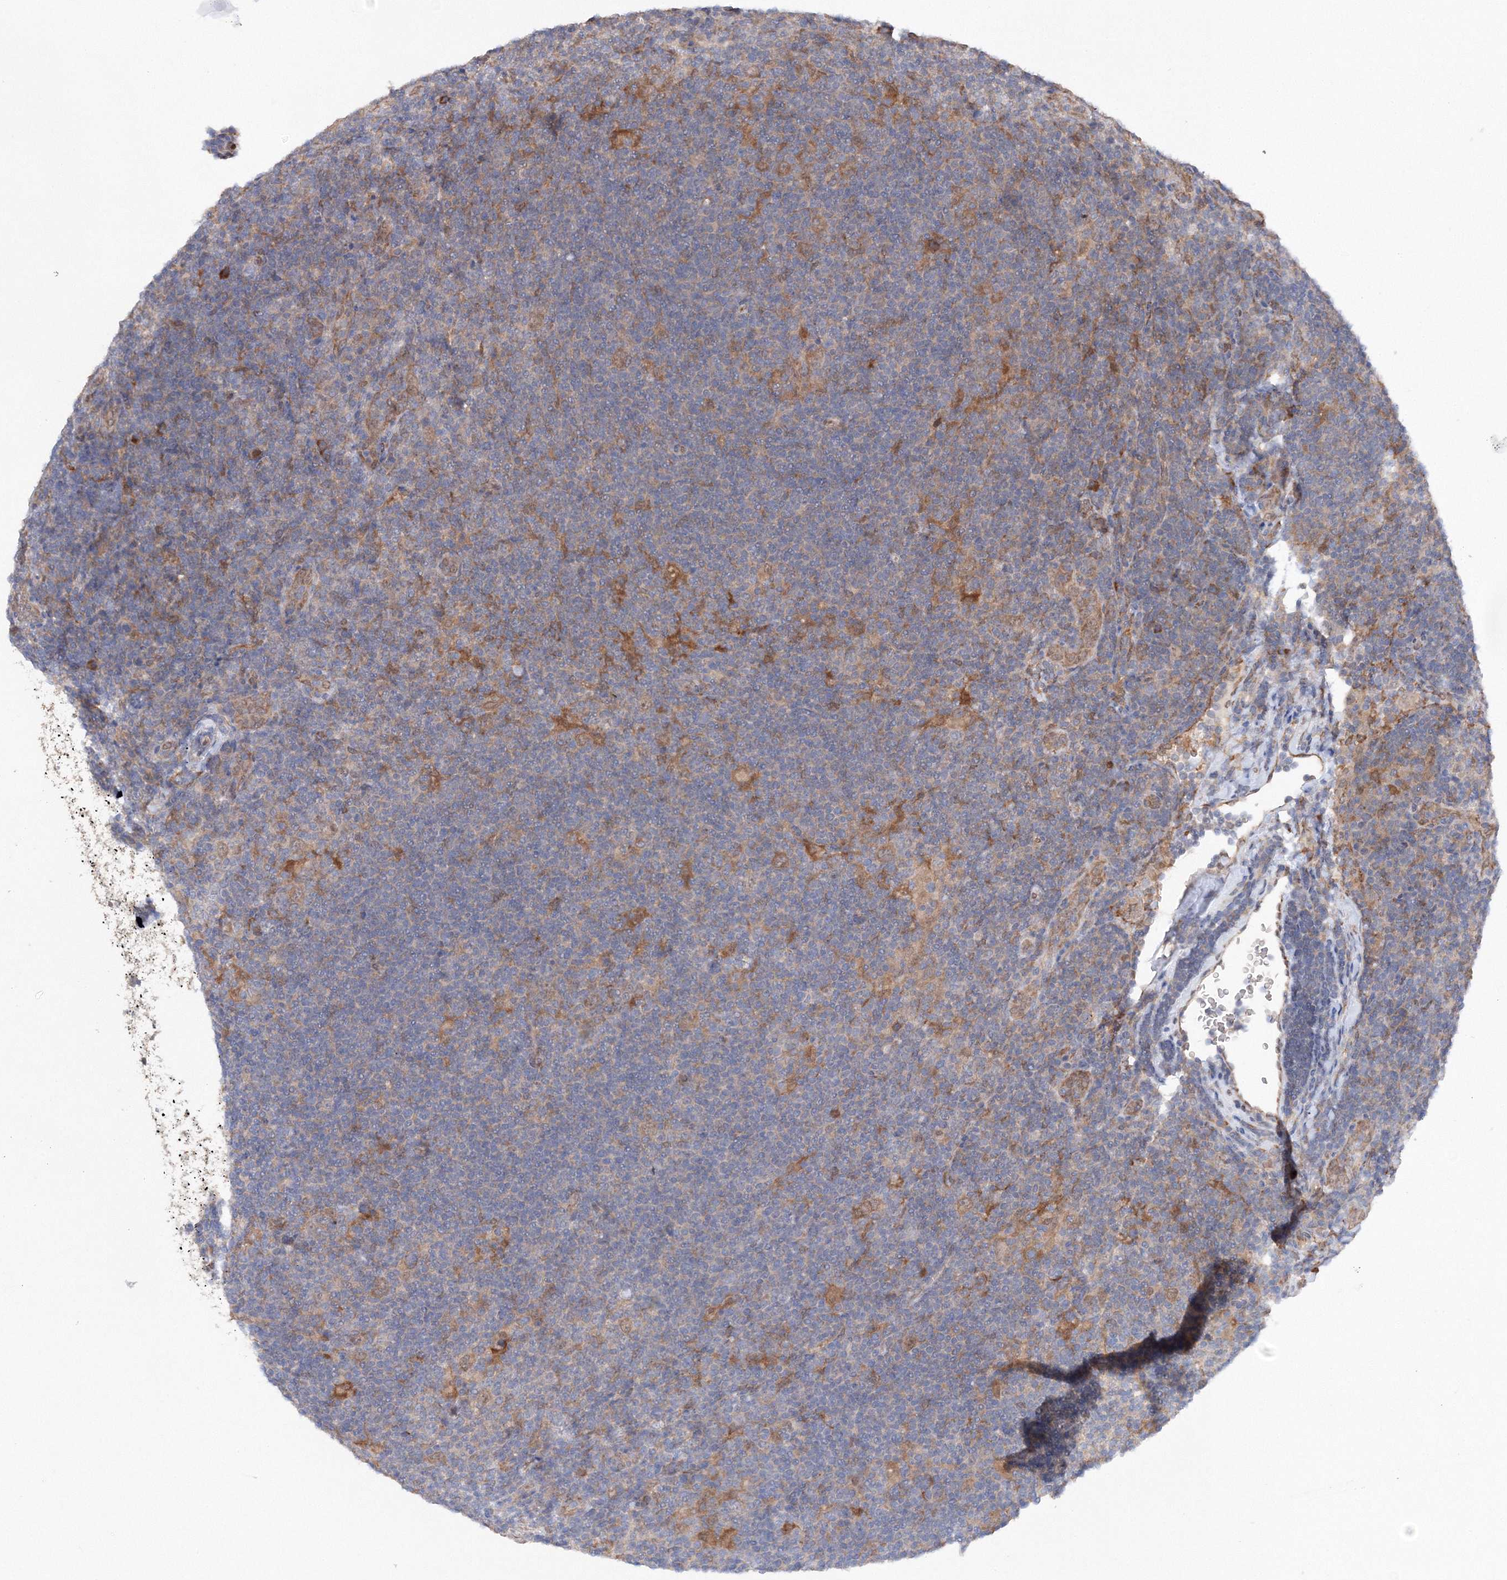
{"staining": {"intensity": "moderate", "quantity": "<25%", "location": "cytoplasmic/membranous"}, "tissue": "lymphoma", "cell_type": "Tumor cells", "image_type": "cancer", "snomed": [{"axis": "morphology", "description": "Hodgkin's disease, NOS"}, {"axis": "topography", "description": "Lymph node"}], "caption": "An immunohistochemistry (IHC) photomicrograph of tumor tissue is shown. Protein staining in brown shows moderate cytoplasmic/membranous positivity in Hodgkin's disease within tumor cells. The staining was performed using DAB (3,3'-diaminobenzidine), with brown indicating positive protein expression. Nuclei are stained blue with hematoxylin.", "gene": "DIS3L2", "patient": {"sex": "female", "age": 57}}